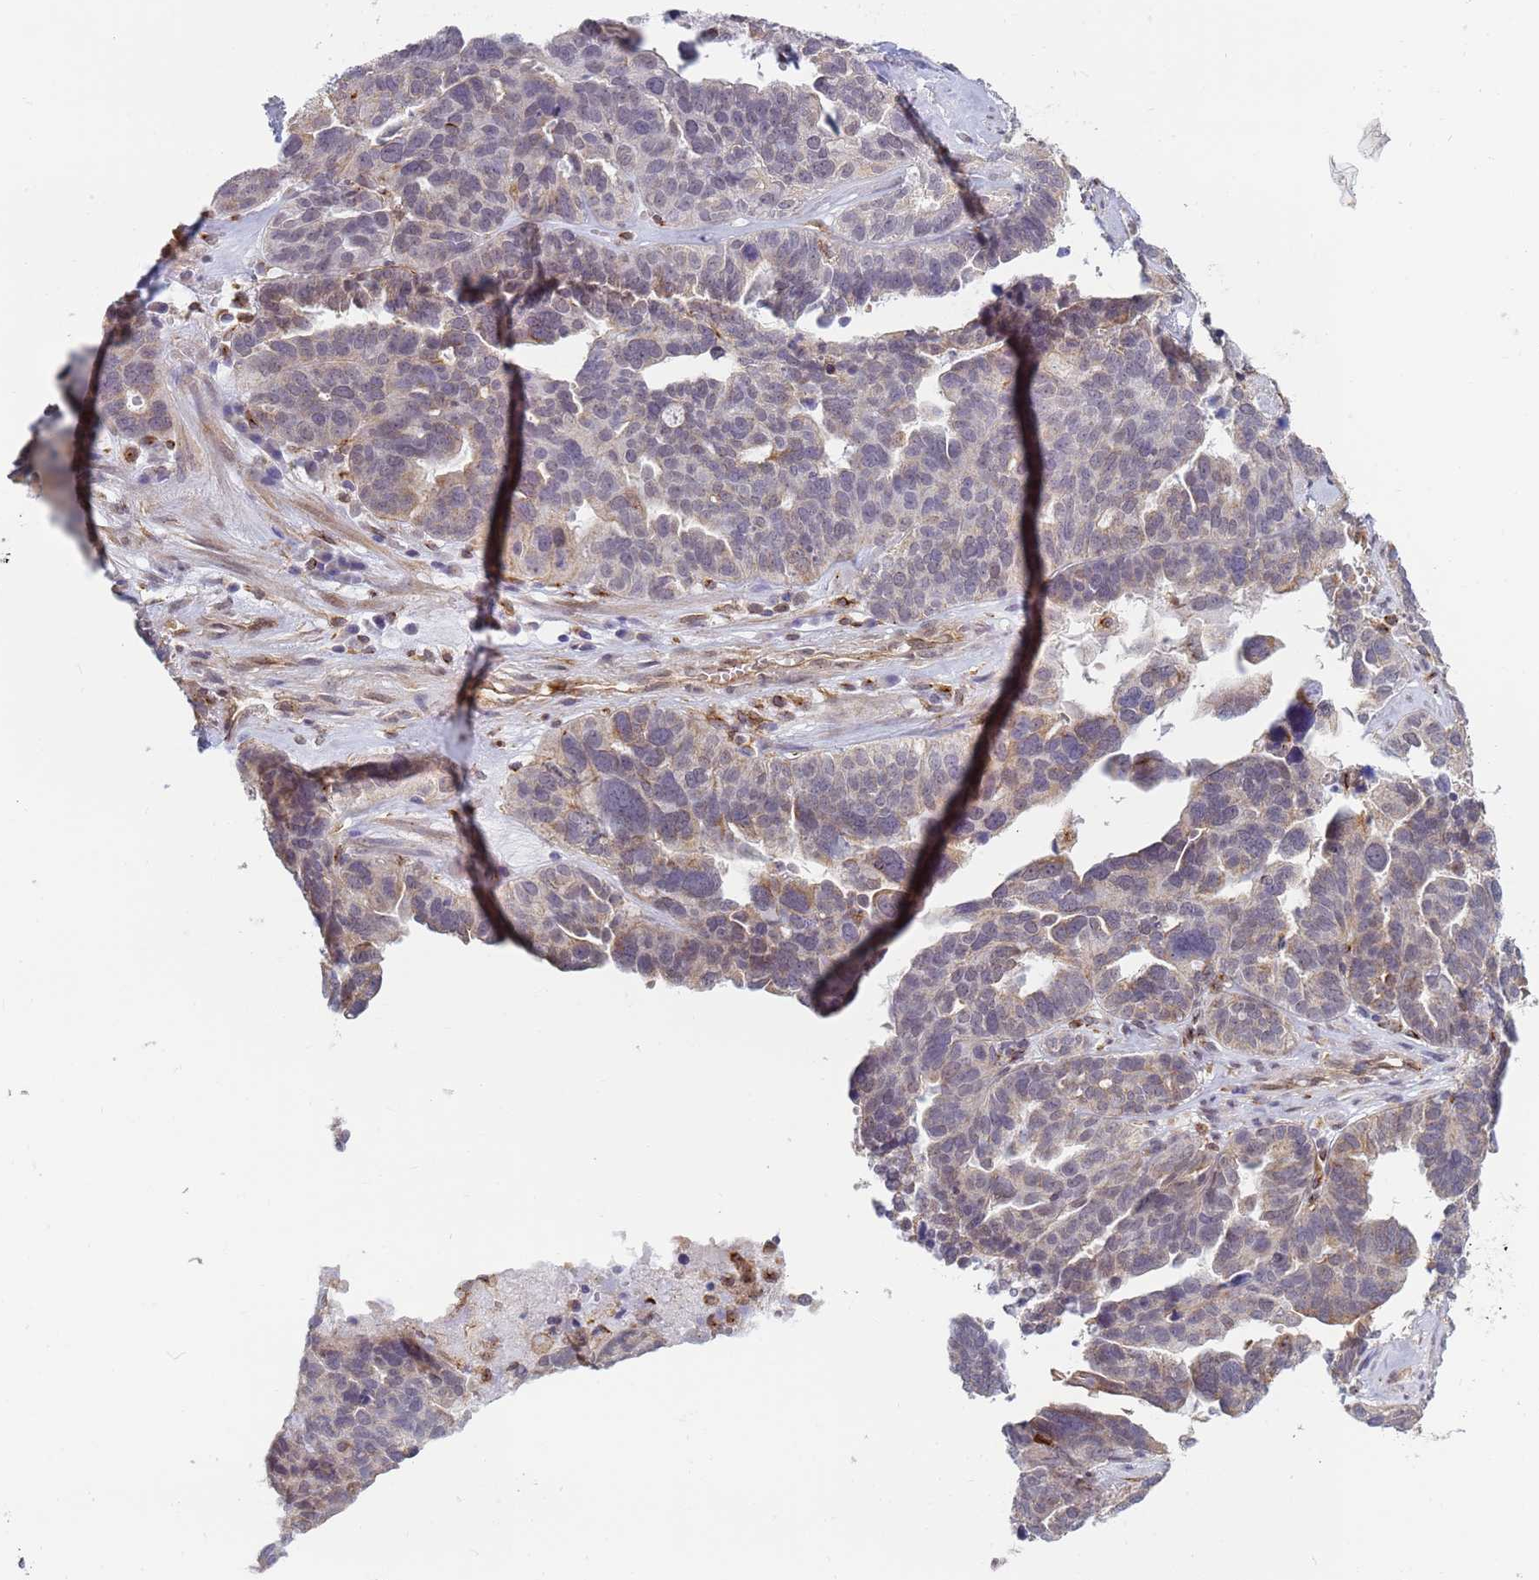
{"staining": {"intensity": "weak", "quantity": "<25%", "location": "cytoplasmic/membranous"}, "tissue": "ovarian cancer", "cell_type": "Tumor cells", "image_type": "cancer", "snomed": [{"axis": "morphology", "description": "Cystadenocarcinoma, serous, NOS"}, {"axis": "topography", "description": "Ovary"}], "caption": "Image shows no significant protein expression in tumor cells of serous cystadenocarcinoma (ovarian).", "gene": "CEP170", "patient": {"sex": "female", "age": 59}}